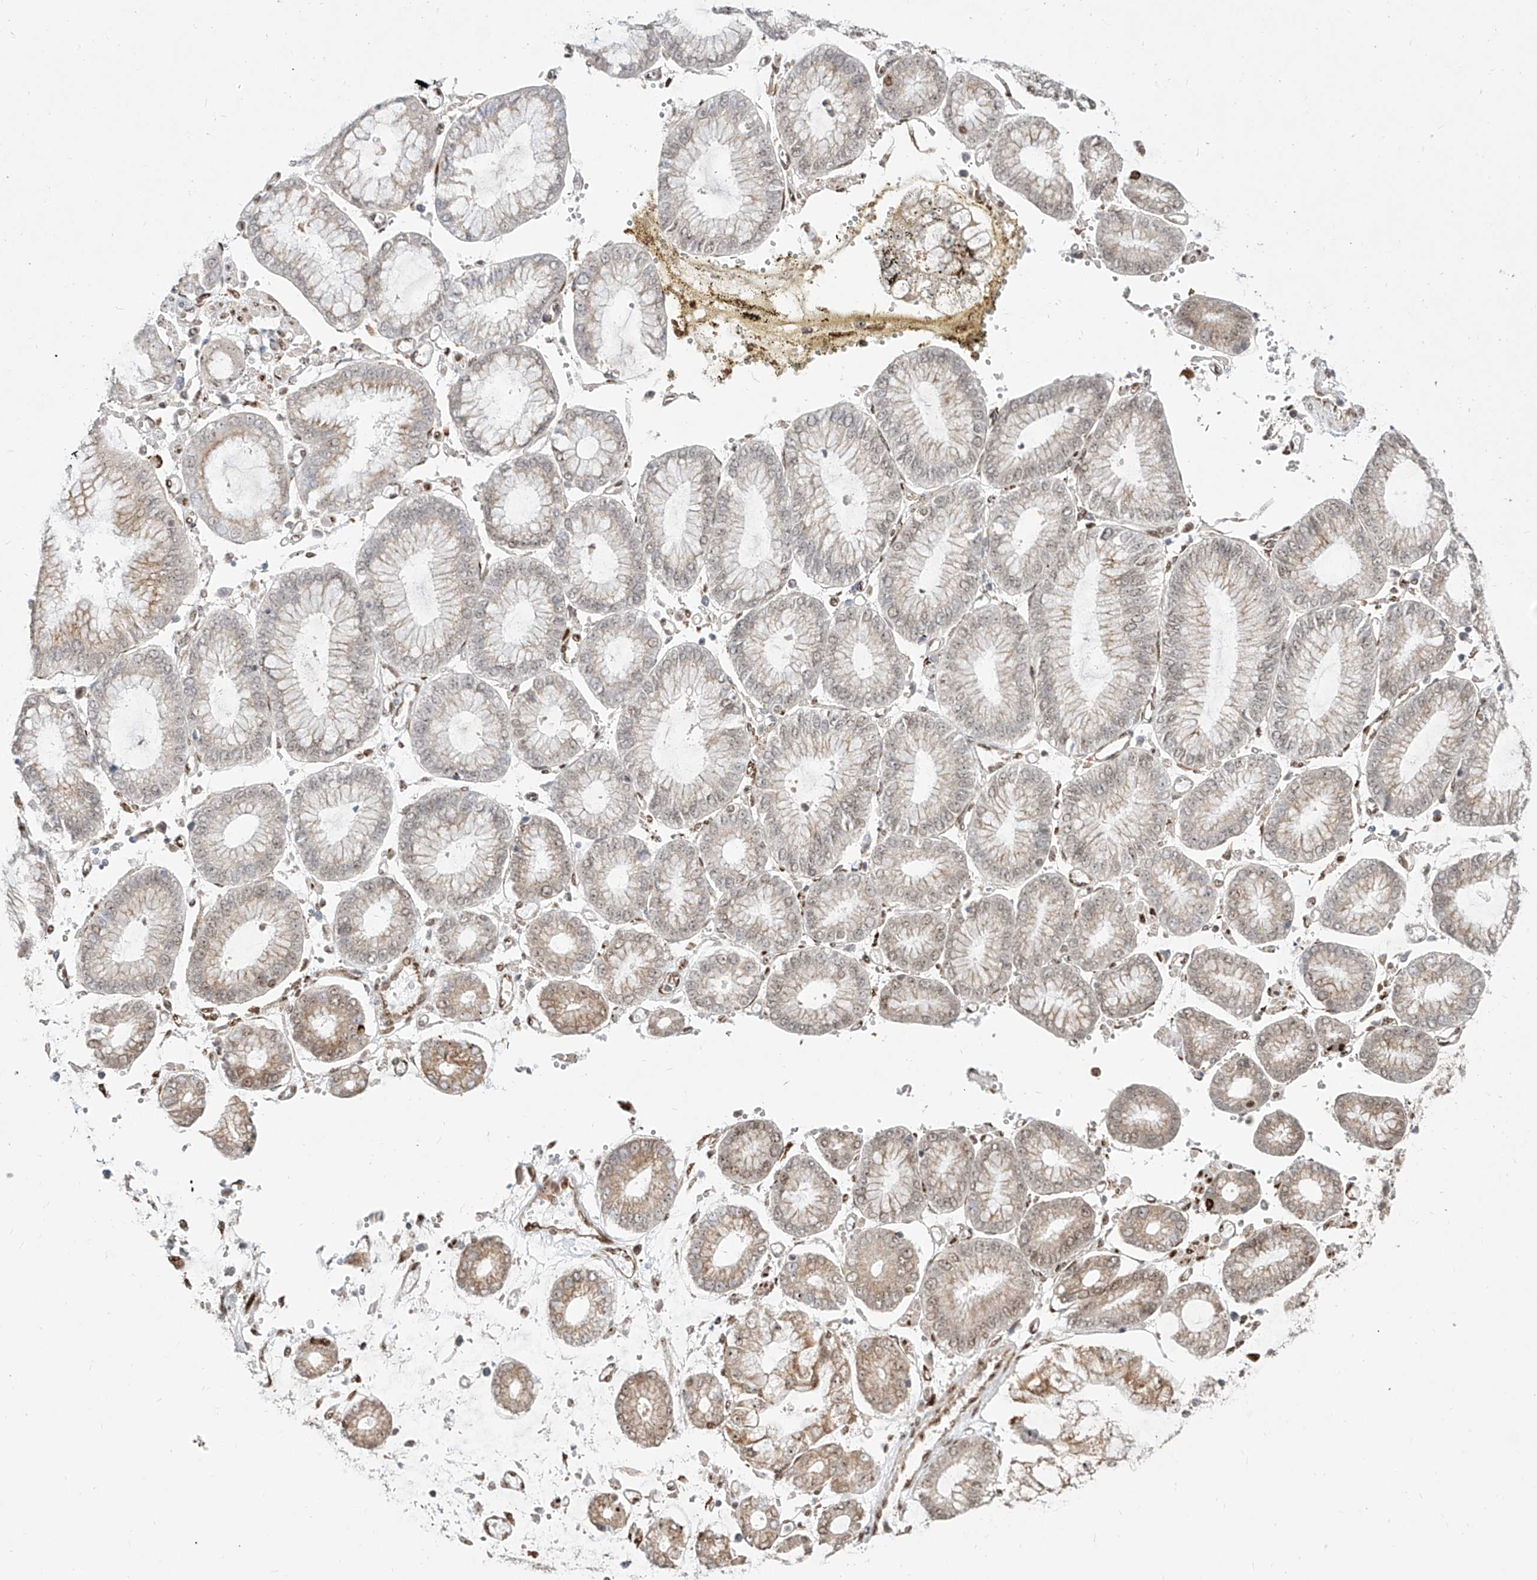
{"staining": {"intensity": "weak", "quantity": "25%-75%", "location": "cytoplasmic/membranous,nuclear"}, "tissue": "stomach cancer", "cell_type": "Tumor cells", "image_type": "cancer", "snomed": [{"axis": "morphology", "description": "Adenocarcinoma, NOS"}, {"axis": "topography", "description": "Stomach"}], "caption": "About 25%-75% of tumor cells in human stomach cancer (adenocarcinoma) exhibit weak cytoplasmic/membranous and nuclear protein staining as visualized by brown immunohistochemical staining.", "gene": "ZNF710", "patient": {"sex": "male", "age": 76}}